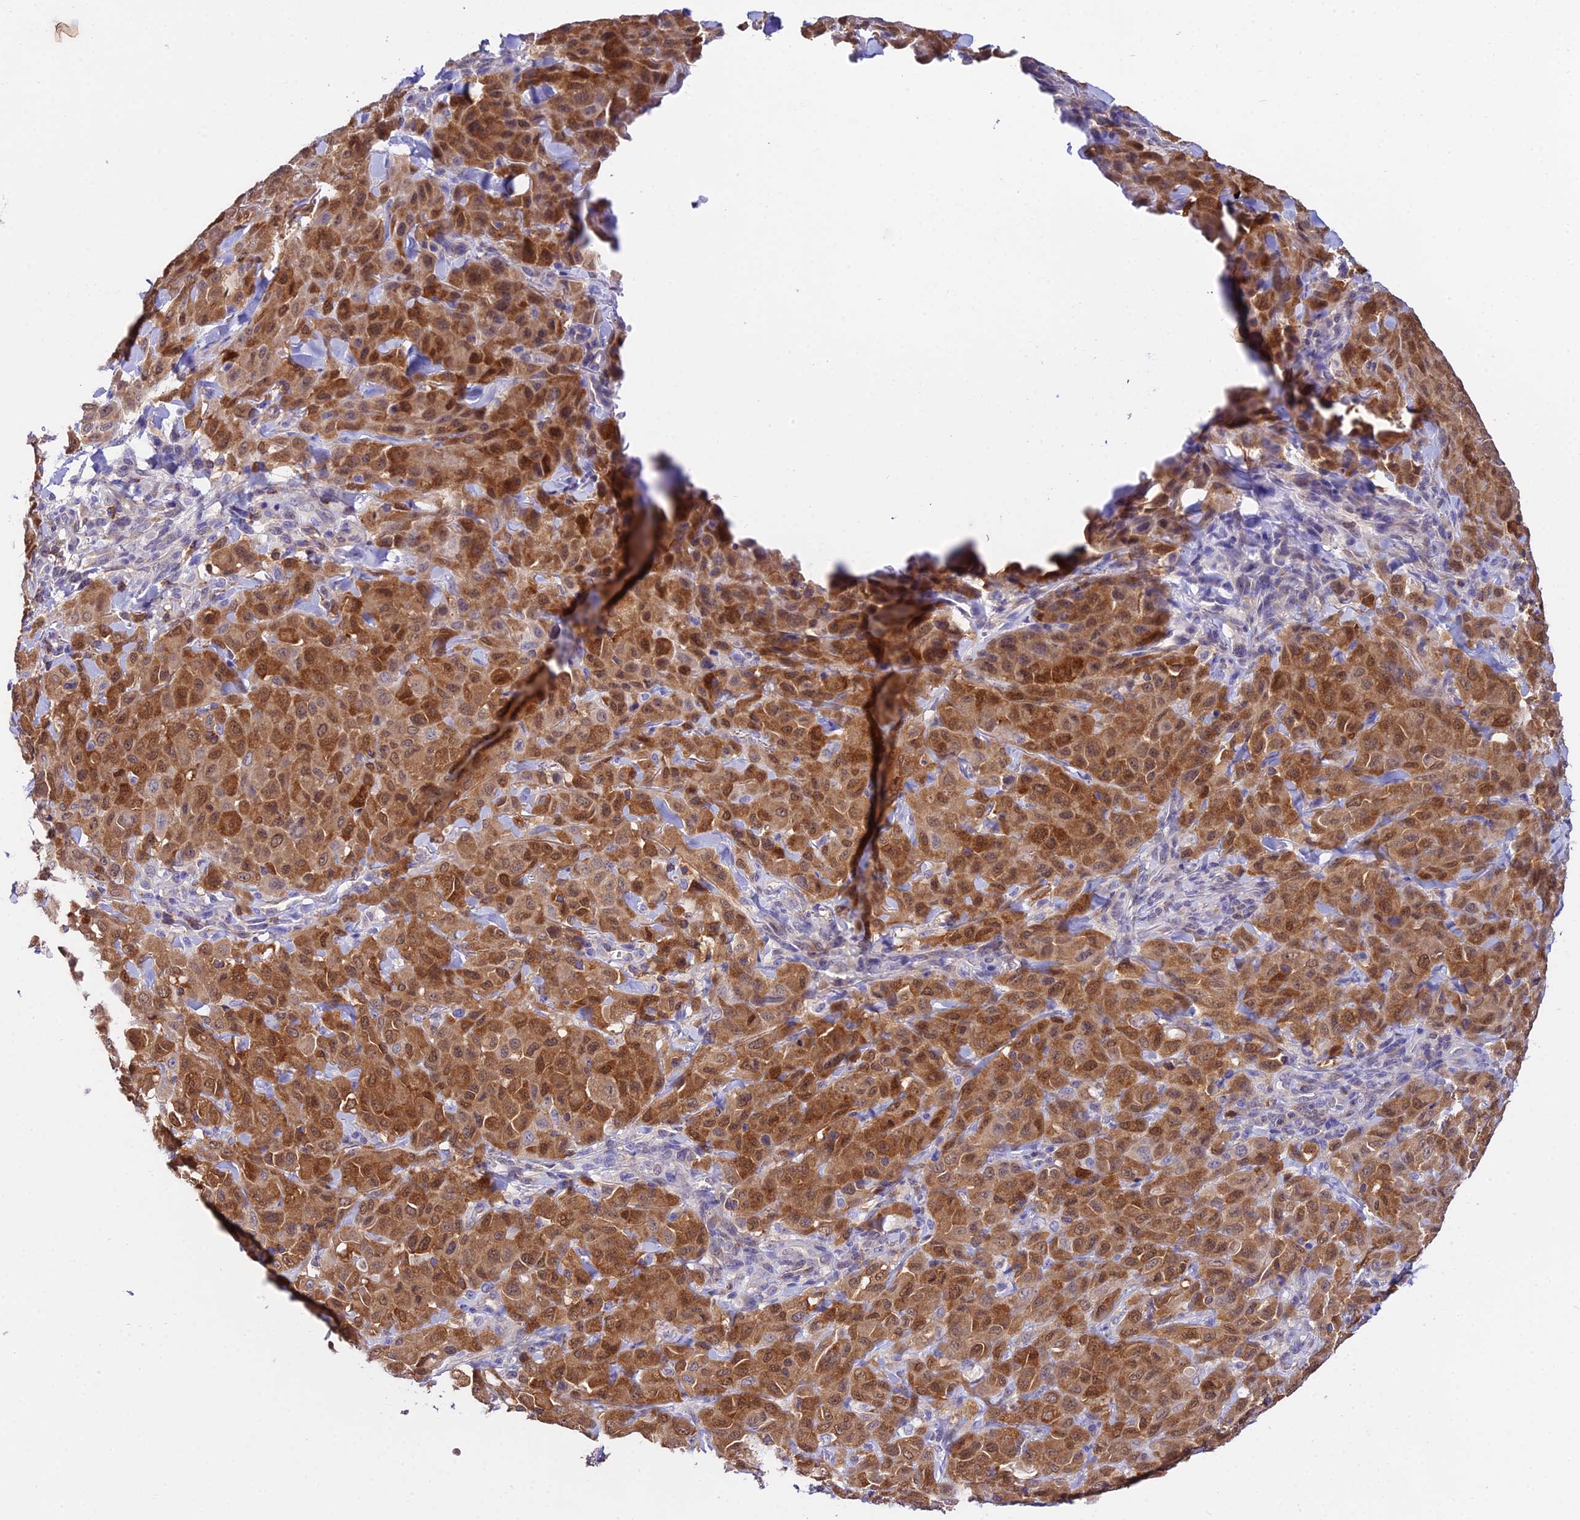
{"staining": {"intensity": "moderate", "quantity": ">75%", "location": "cytoplasmic/membranous,nuclear"}, "tissue": "melanoma", "cell_type": "Tumor cells", "image_type": "cancer", "snomed": [{"axis": "morphology", "description": "Malignant melanoma, Metastatic site"}, {"axis": "topography", "description": "Skin"}], "caption": "An immunohistochemistry (IHC) image of tumor tissue is shown. Protein staining in brown labels moderate cytoplasmic/membranous and nuclear positivity in malignant melanoma (metastatic site) within tumor cells. (DAB IHC, brown staining for protein, blue staining for nuclei).", "gene": "S100A16", "patient": {"sex": "female", "age": 81}}